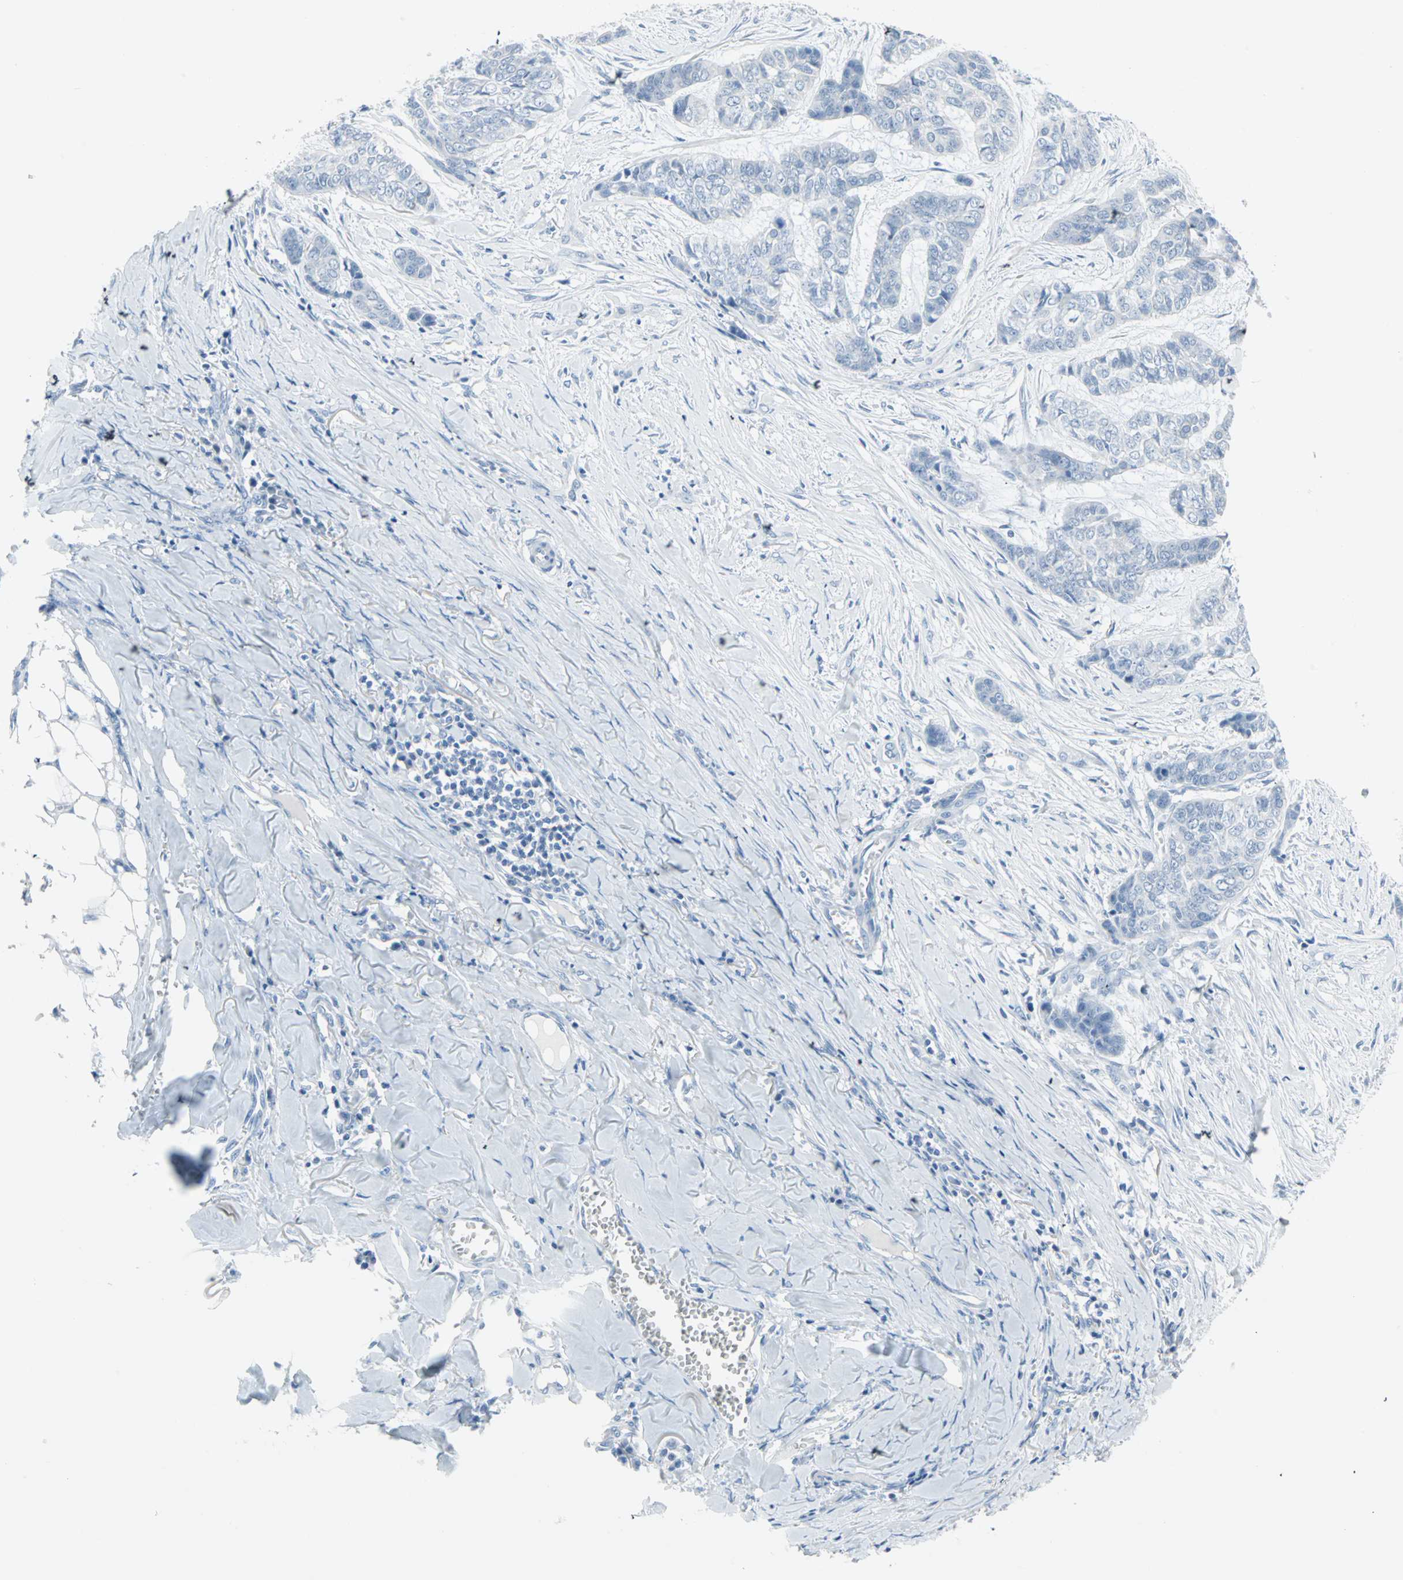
{"staining": {"intensity": "negative", "quantity": "none", "location": "none"}, "tissue": "skin cancer", "cell_type": "Tumor cells", "image_type": "cancer", "snomed": [{"axis": "morphology", "description": "Basal cell carcinoma"}, {"axis": "topography", "description": "Skin"}], "caption": "Photomicrograph shows no protein positivity in tumor cells of skin cancer tissue.", "gene": "STX1A", "patient": {"sex": "female", "age": 64}}